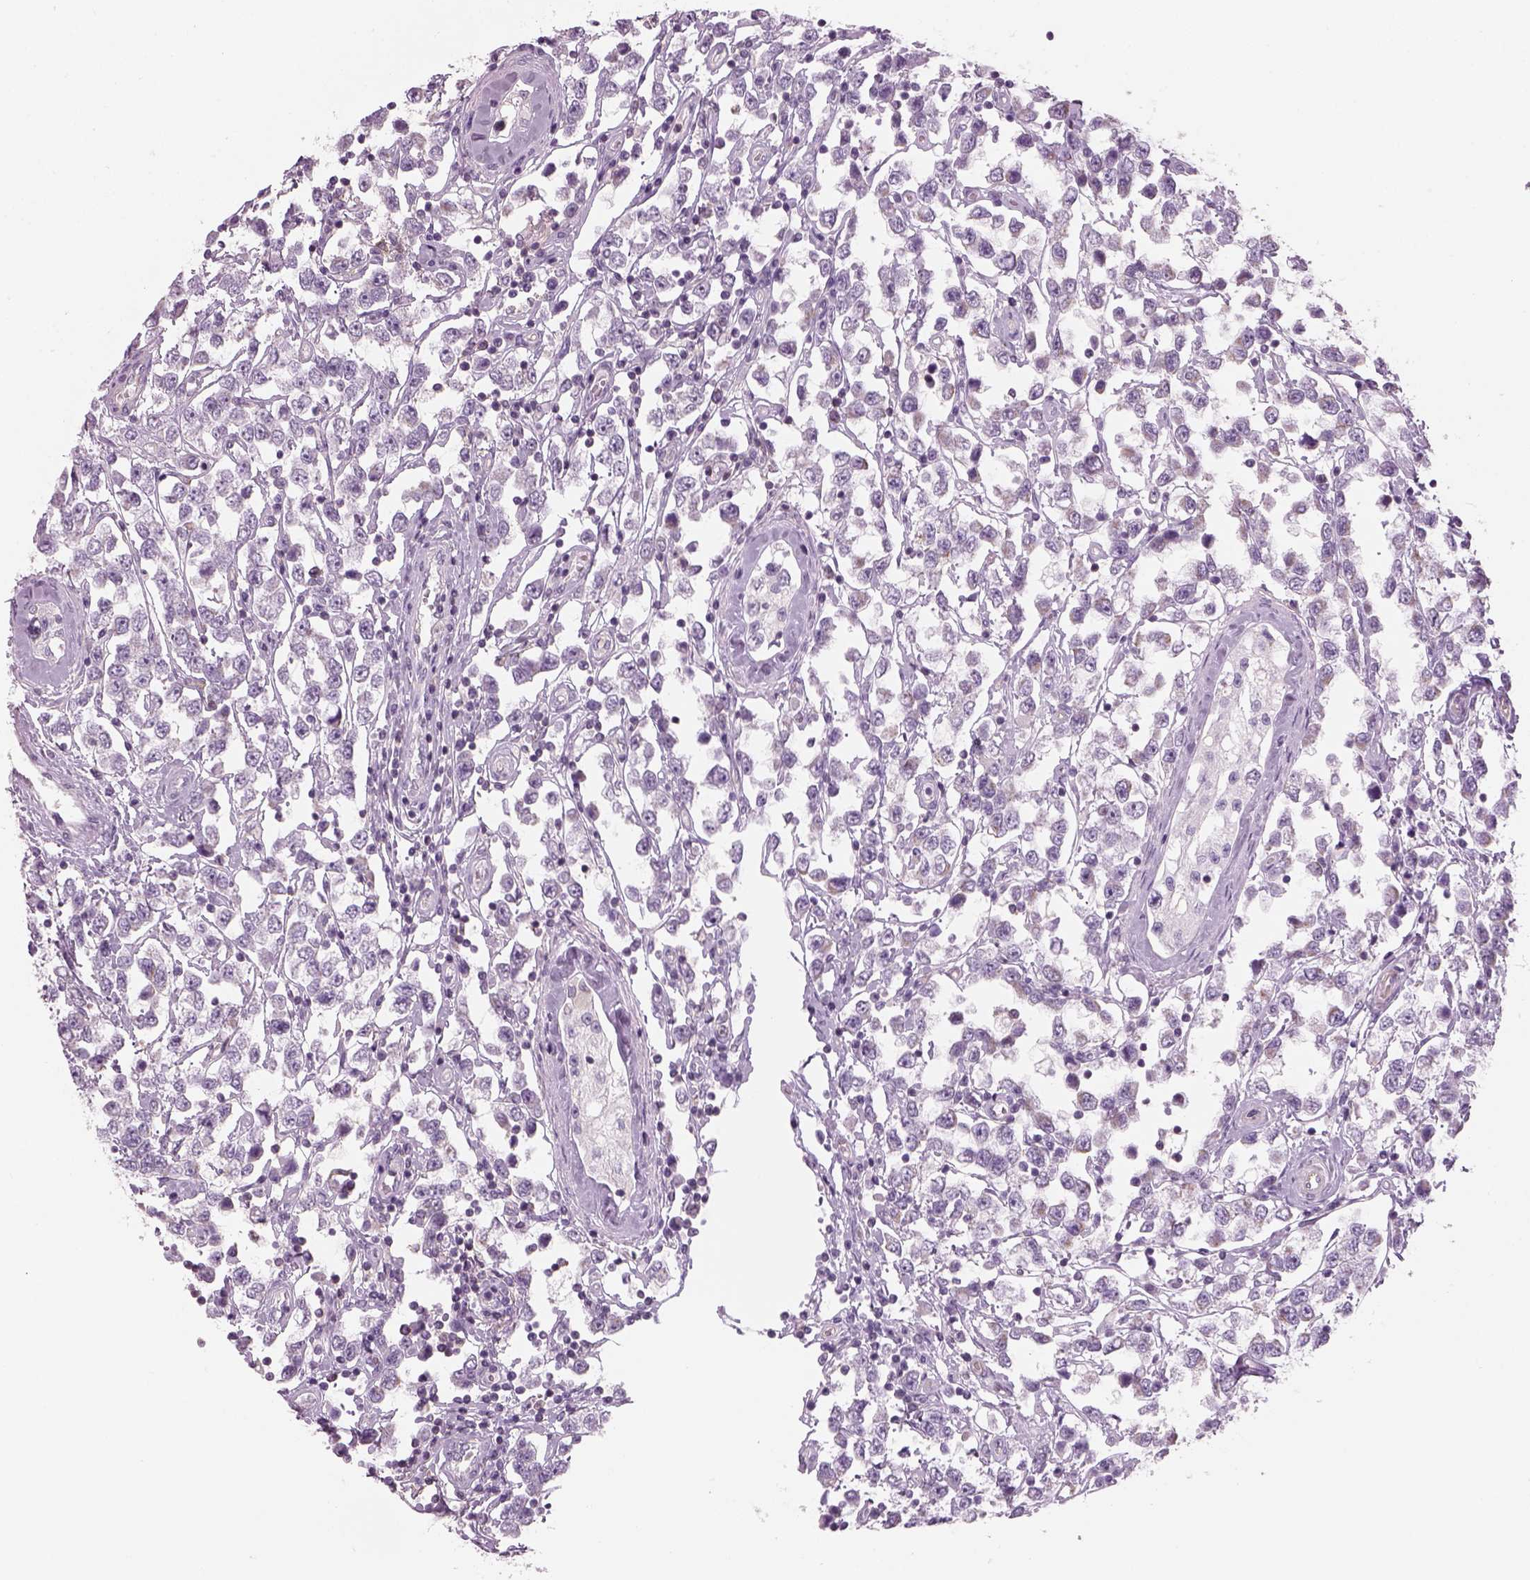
{"staining": {"intensity": "negative", "quantity": "none", "location": "none"}, "tissue": "testis cancer", "cell_type": "Tumor cells", "image_type": "cancer", "snomed": [{"axis": "morphology", "description": "Seminoma, NOS"}, {"axis": "topography", "description": "Testis"}], "caption": "This is an immunohistochemistry (IHC) histopathology image of seminoma (testis). There is no staining in tumor cells.", "gene": "SLC1A7", "patient": {"sex": "male", "age": 34}}